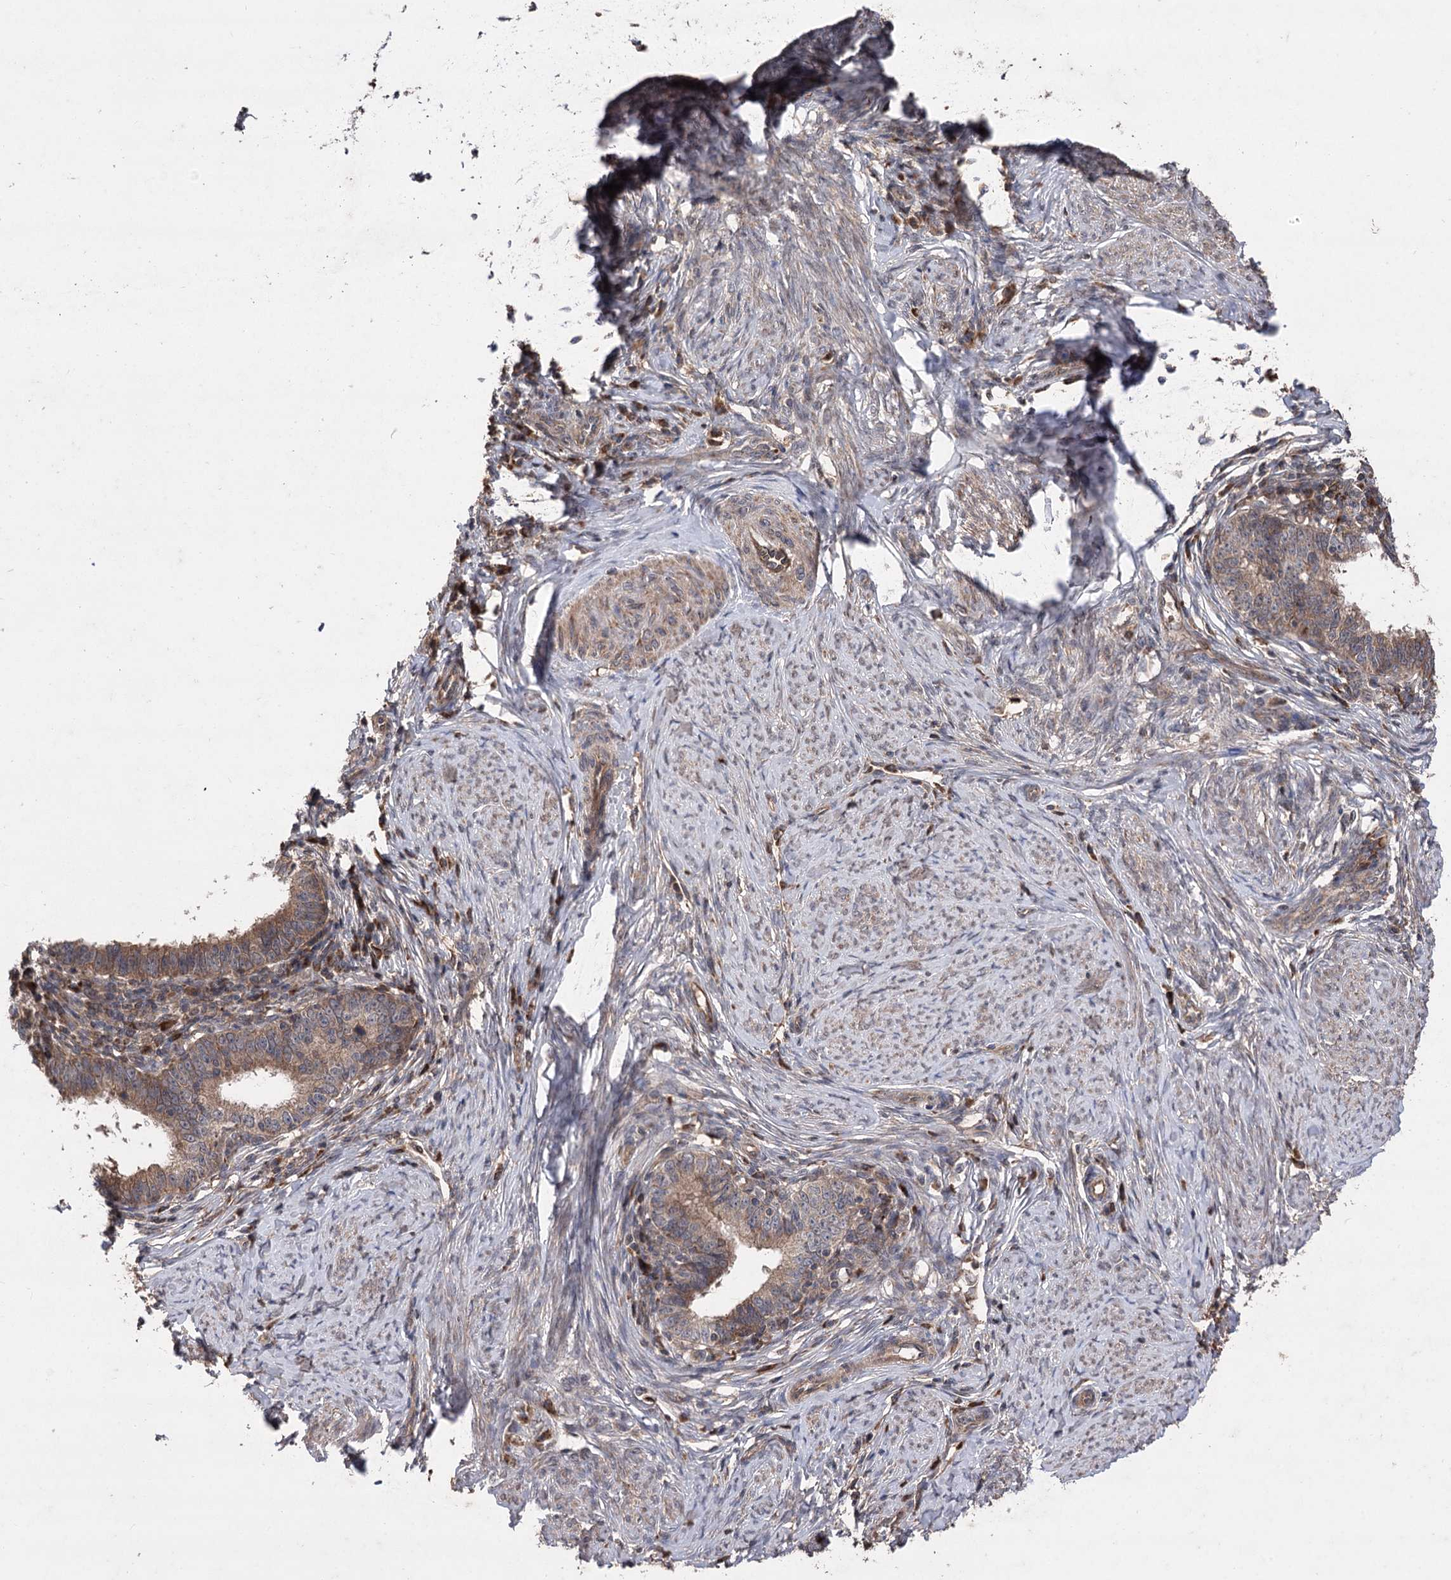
{"staining": {"intensity": "moderate", "quantity": ">75%", "location": "cytoplasmic/membranous"}, "tissue": "cervical cancer", "cell_type": "Tumor cells", "image_type": "cancer", "snomed": [{"axis": "morphology", "description": "Adenocarcinoma, NOS"}, {"axis": "topography", "description": "Cervix"}], "caption": "High-power microscopy captured an immunohistochemistry micrograph of adenocarcinoma (cervical), revealing moderate cytoplasmic/membranous staining in about >75% of tumor cells.", "gene": "RASSF3", "patient": {"sex": "female", "age": 36}}